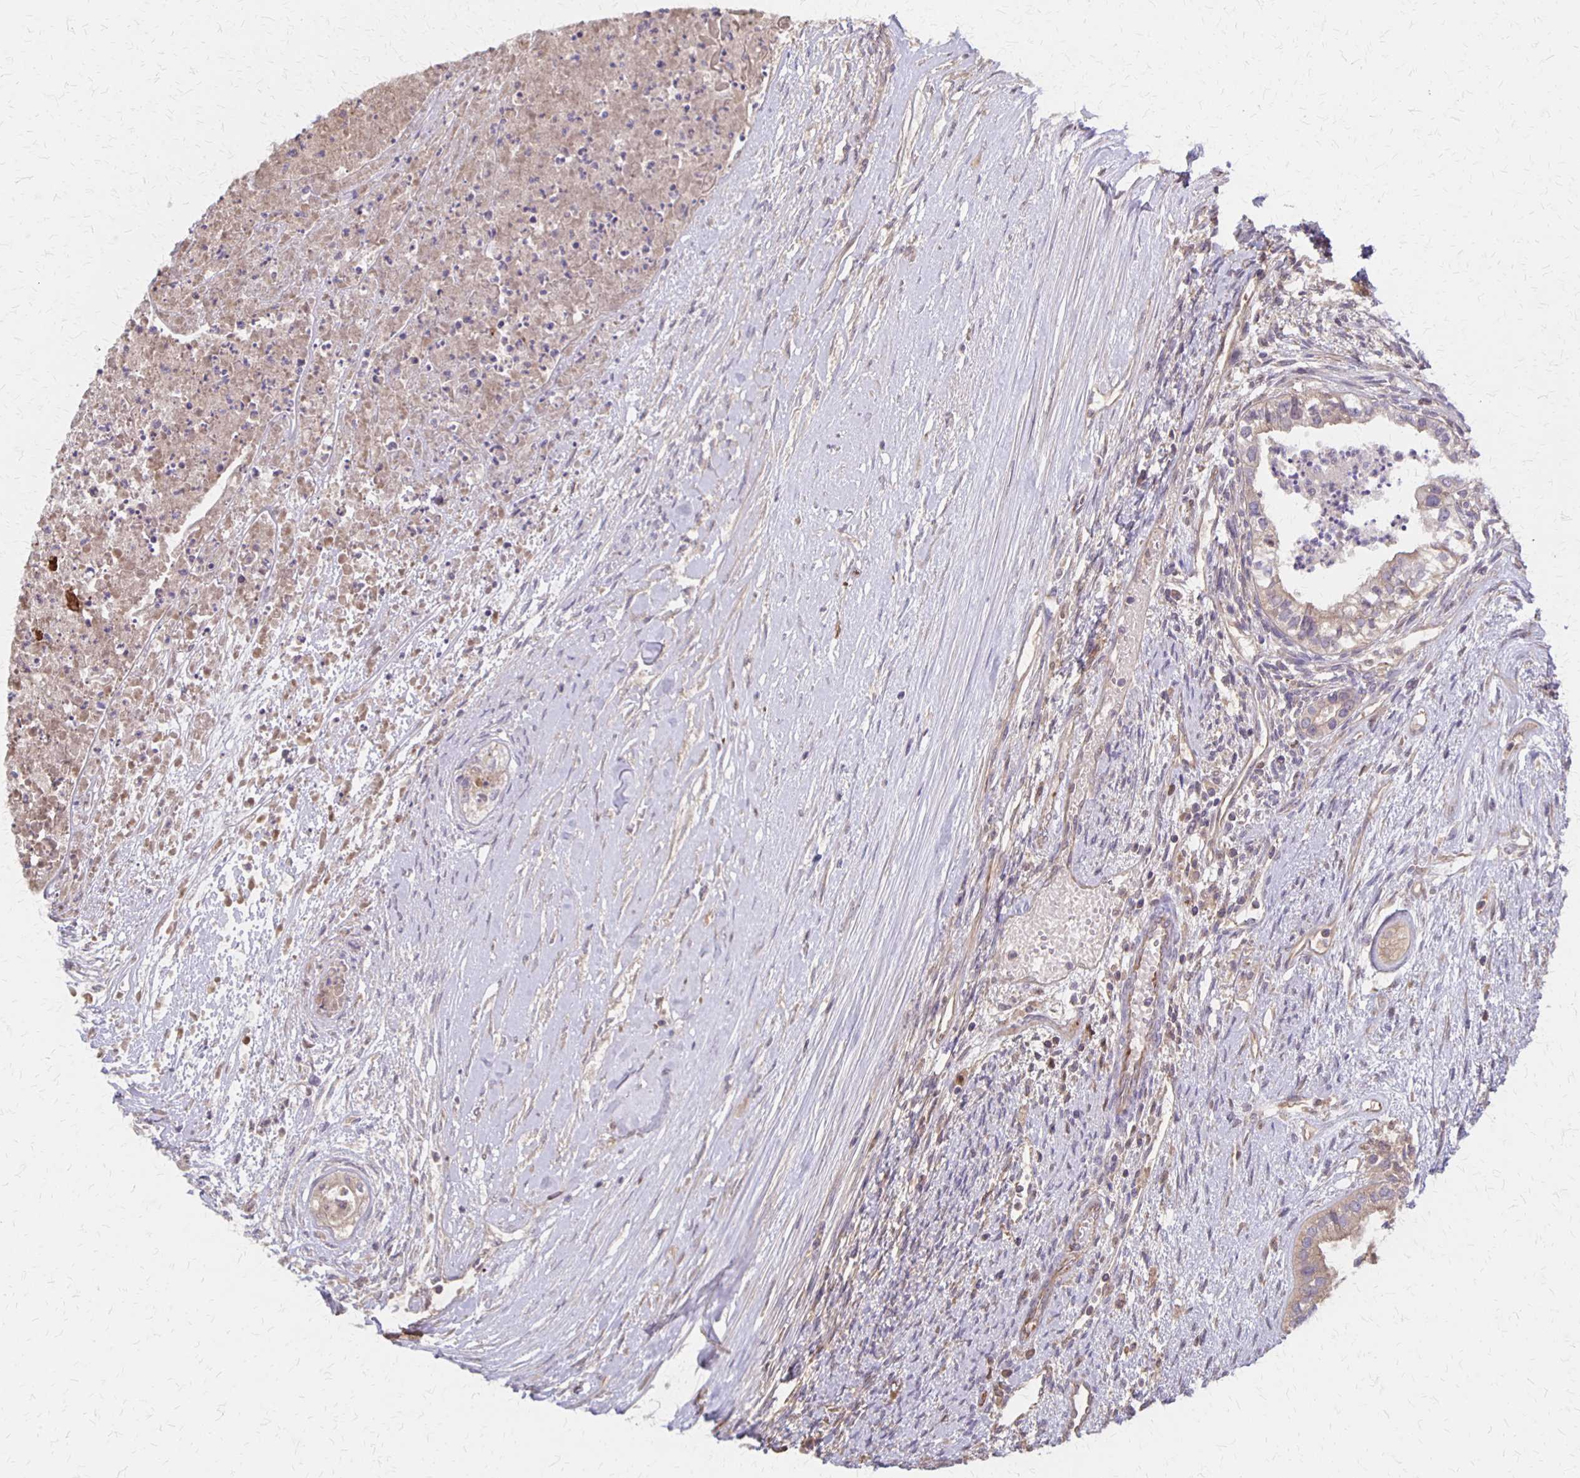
{"staining": {"intensity": "weak", "quantity": "<25%", "location": "cytoplasmic/membranous"}, "tissue": "testis cancer", "cell_type": "Tumor cells", "image_type": "cancer", "snomed": [{"axis": "morphology", "description": "Carcinoma, Embryonal, NOS"}, {"axis": "topography", "description": "Testis"}], "caption": "Immunohistochemical staining of human testis cancer exhibits no significant staining in tumor cells.", "gene": "NOG", "patient": {"sex": "male", "age": 37}}